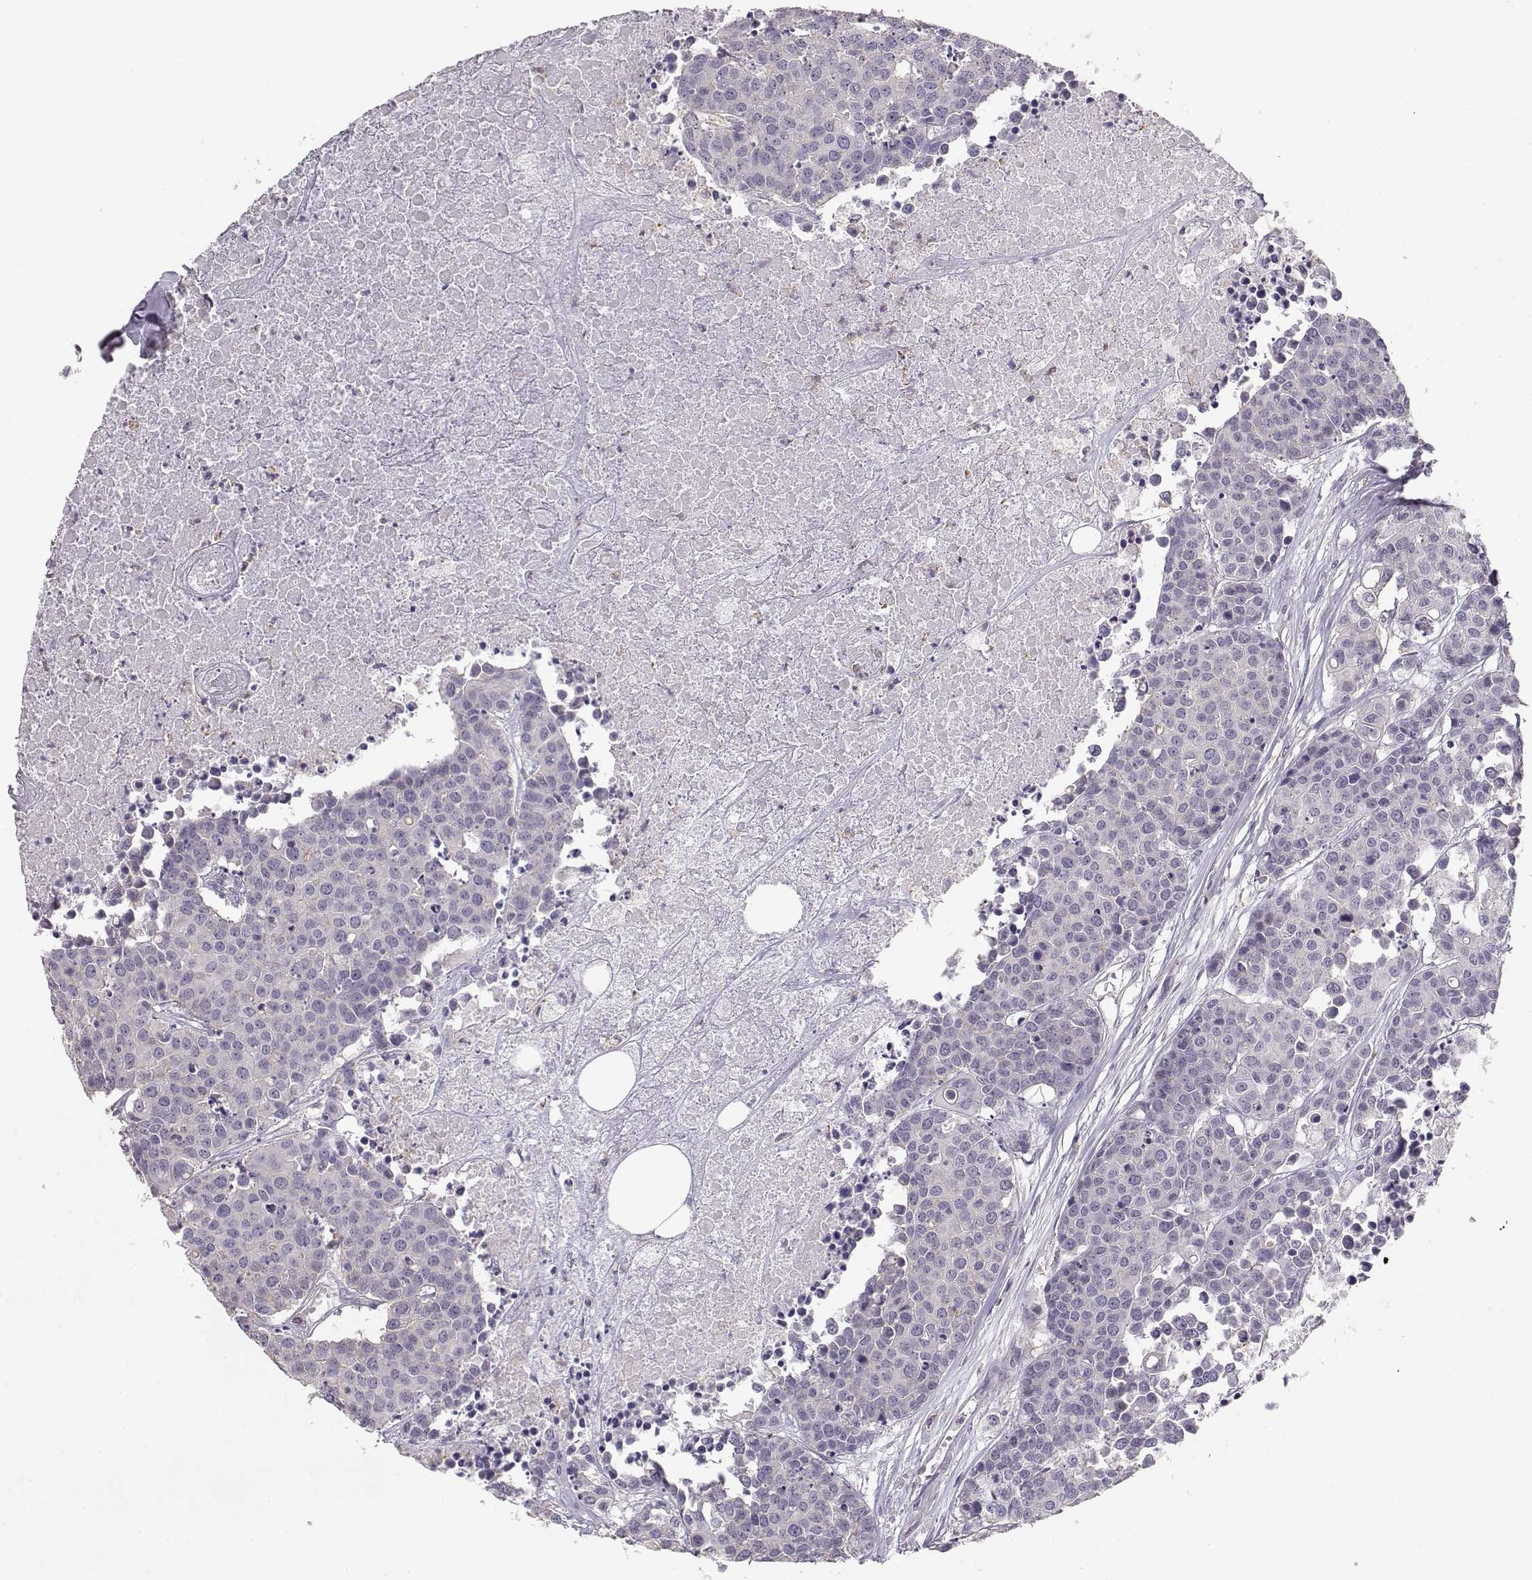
{"staining": {"intensity": "negative", "quantity": "none", "location": "none"}, "tissue": "carcinoid", "cell_type": "Tumor cells", "image_type": "cancer", "snomed": [{"axis": "morphology", "description": "Carcinoid, malignant, NOS"}, {"axis": "topography", "description": "Colon"}], "caption": "High power microscopy histopathology image of an immunohistochemistry (IHC) image of carcinoid (malignant), revealing no significant expression in tumor cells.", "gene": "DAPL1", "patient": {"sex": "male", "age": 81}}